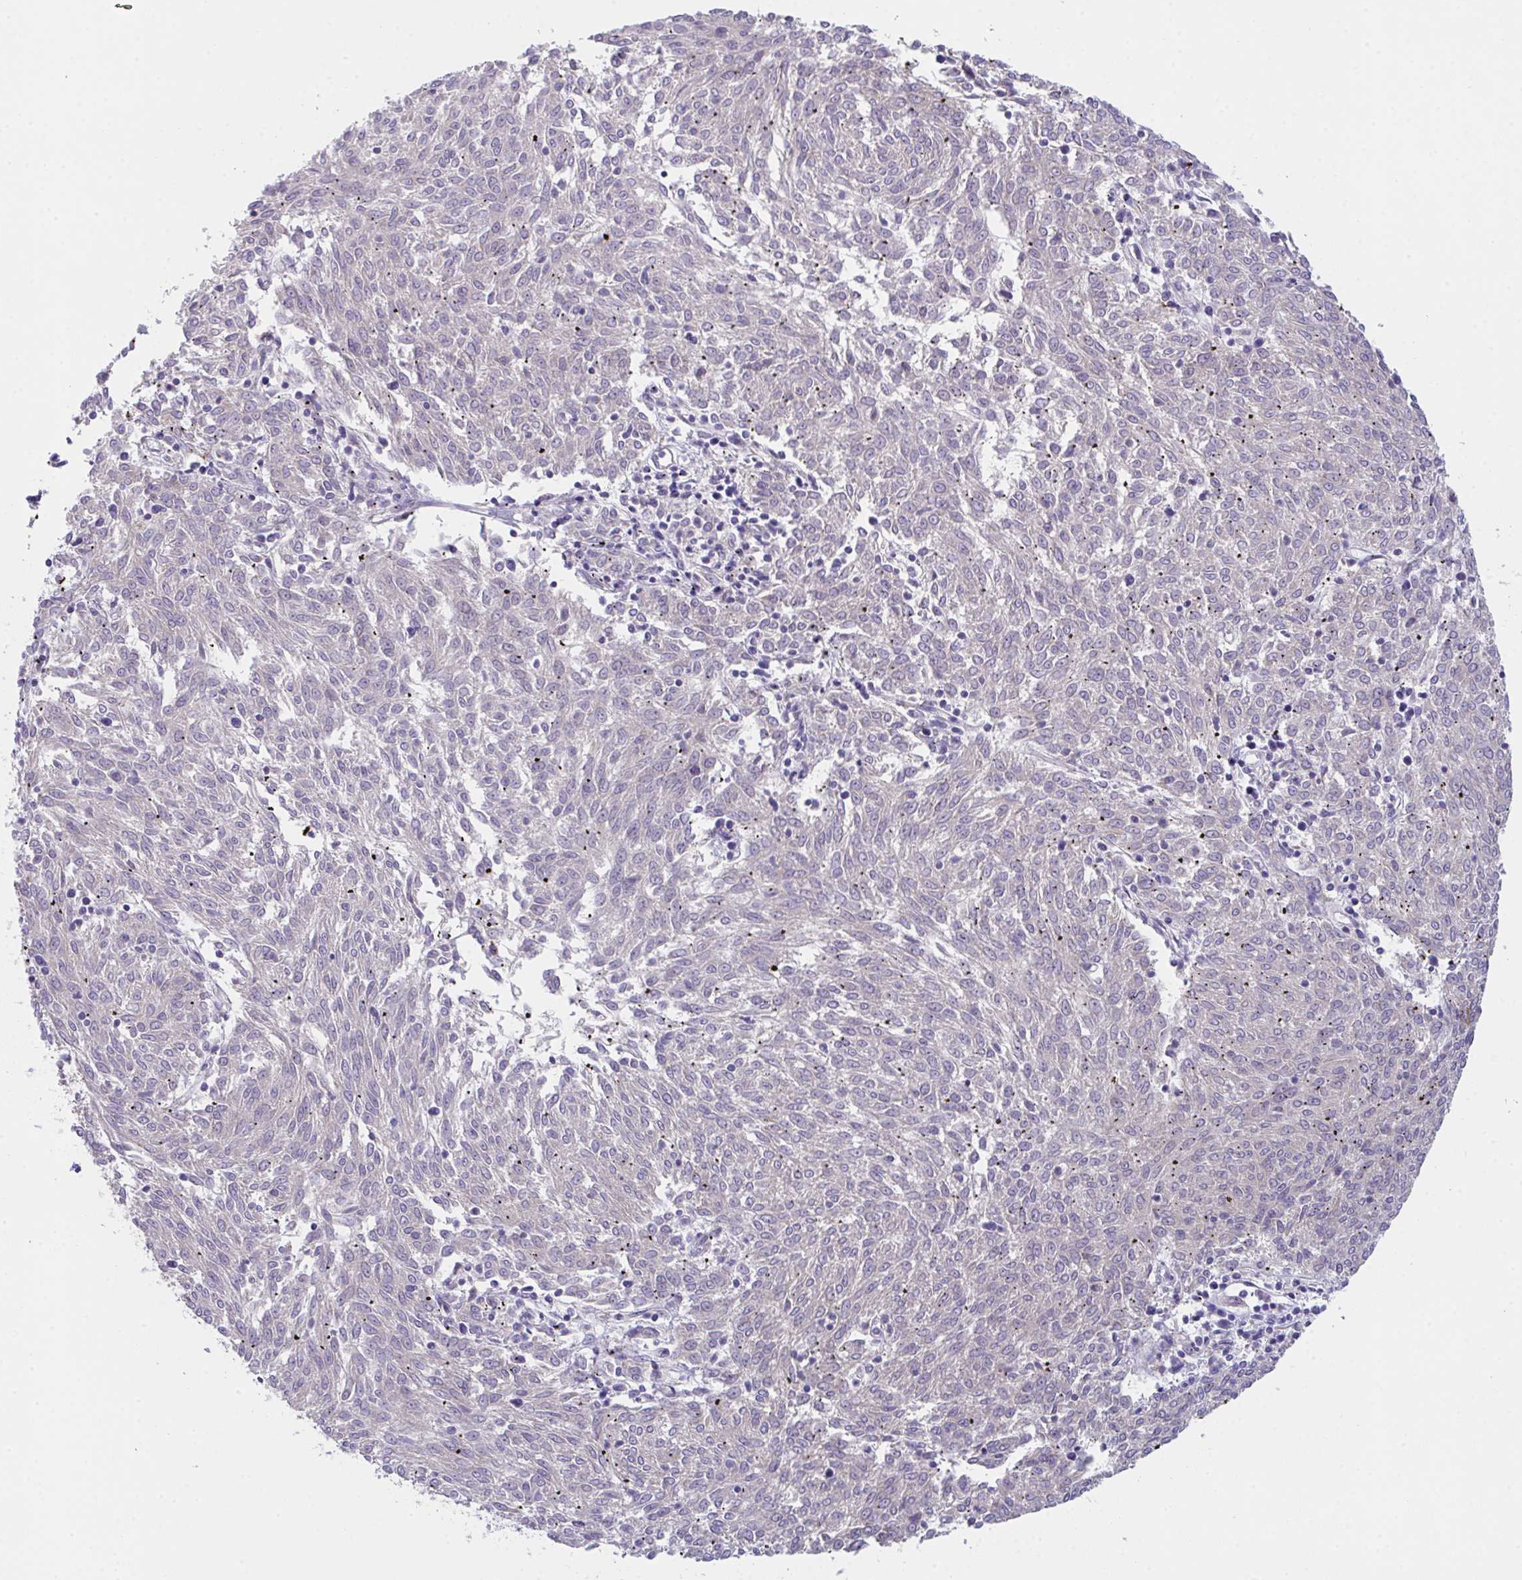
{"staining": {"intensity": "negative", "quantity": "none", "location": "none"}, "tissue": "melanoma", "cell_type": "Tumor cells", "image_type": "cancer", "snomed": [{"axis": "morphology", "description": "Malignant melanoma, NOS"}, {"axis": "topography", "description": "Skin"}], "caption": "DAB immunohistochemical staining of human malignant melanoma shows no significant expression in tumor cells. (DAB (3,3'-diaminobenzidine) immunohistochemistry (IHC) visualized using brightfield microscopy, high magnification).", "gene": "MIA3", "patient": {"sex": "female", "age": 72}}